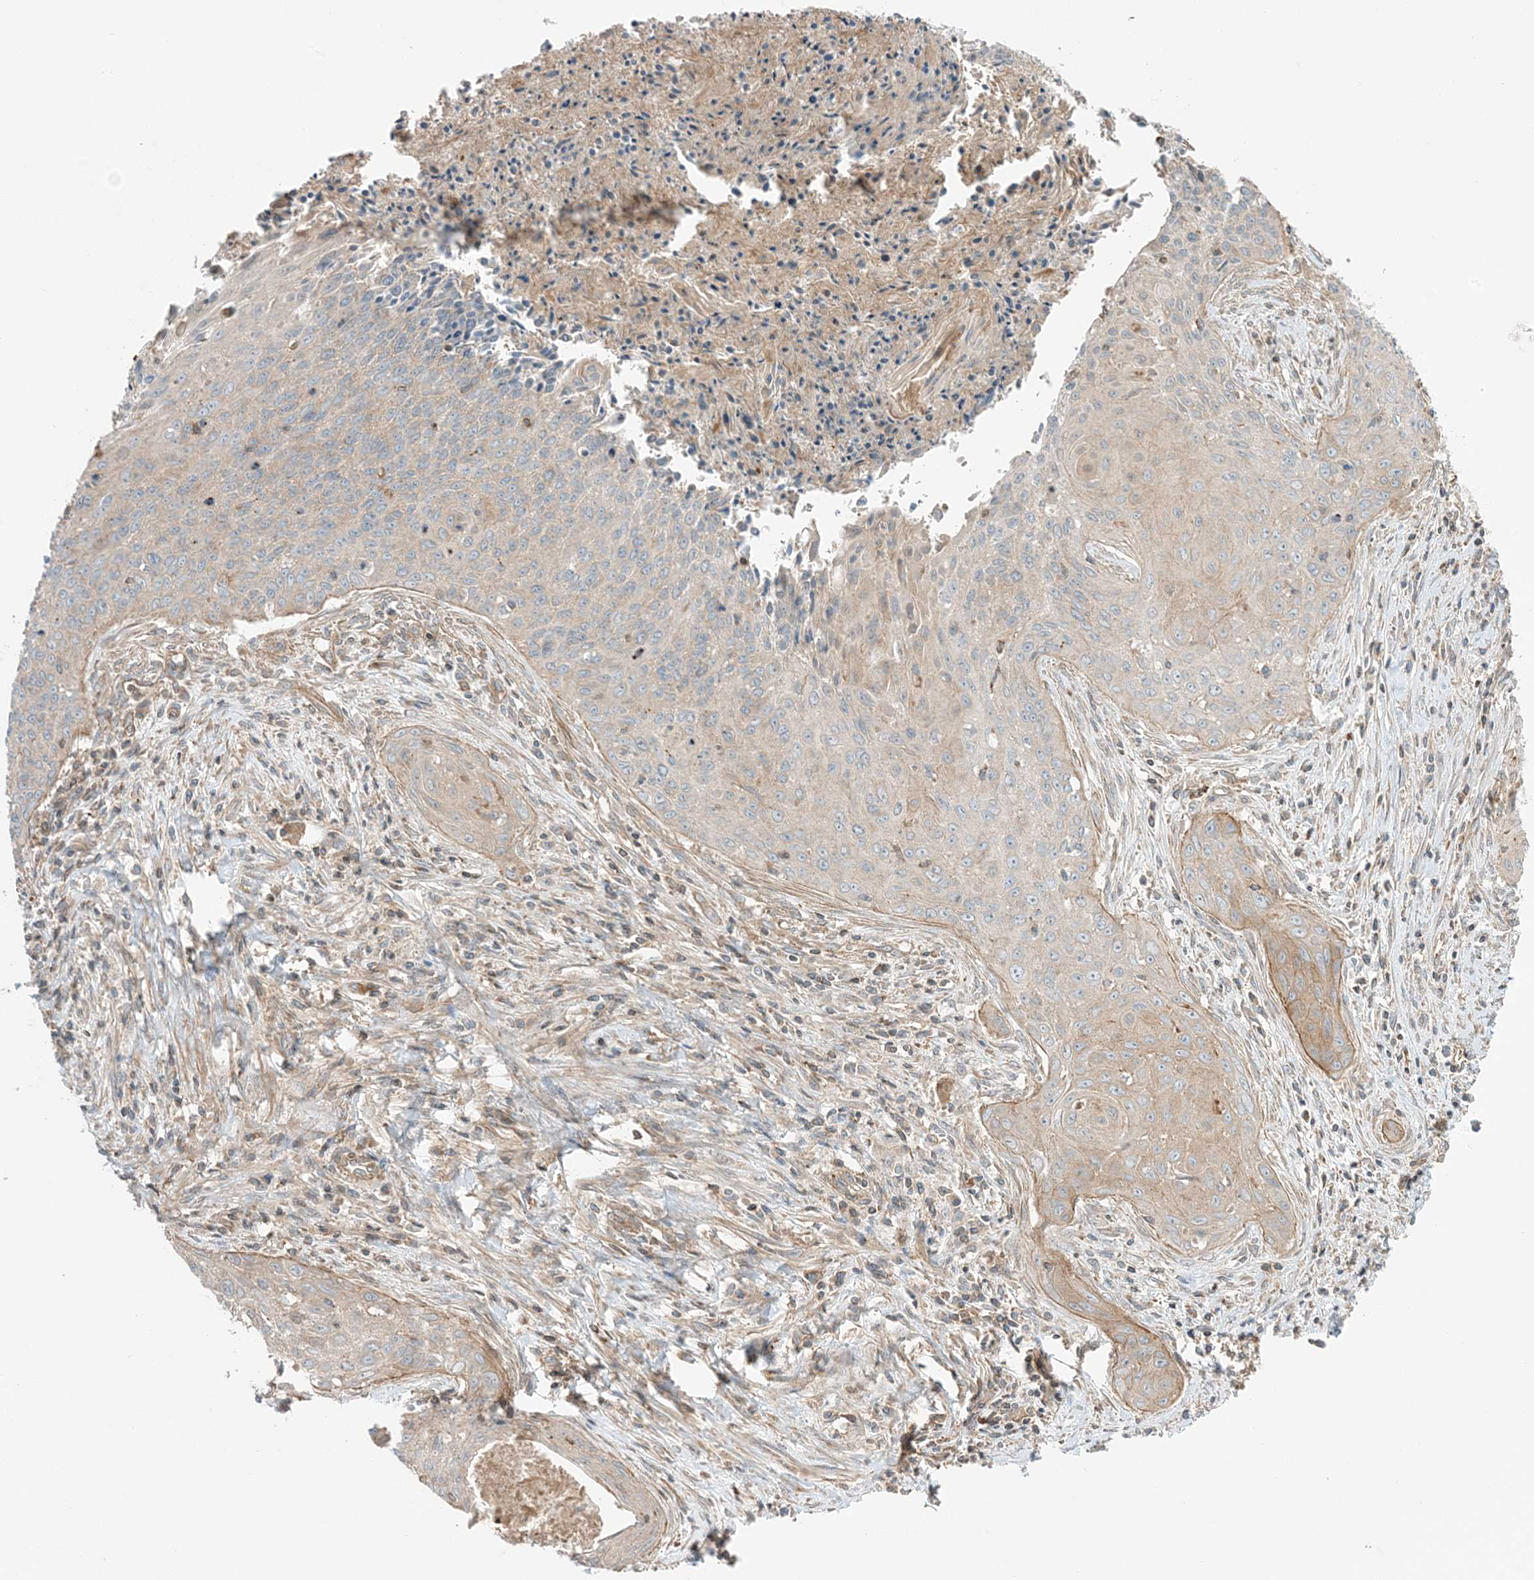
{"staining": {"intensity": "weak", "quantity": "<25%", "location": "cytoplasmic/membranous"}, "tissue": "cervical cancer", "cell_type": "Tumor cells", "image_type": "cancer", "snomed": [{"axis": "morphology", "description": "Squamous cell carcinoma, NOS"}, {"axis": "topography", "description": "Cervix"}], "caption": "Immunohistochemistry (IHC) photomicrograph of cervical cancer stained for a protein (brown), which demonstrates no staining in tumor cells.", "gene": "SLC25A12", "patient": {"sex": "female", "age": 55}}